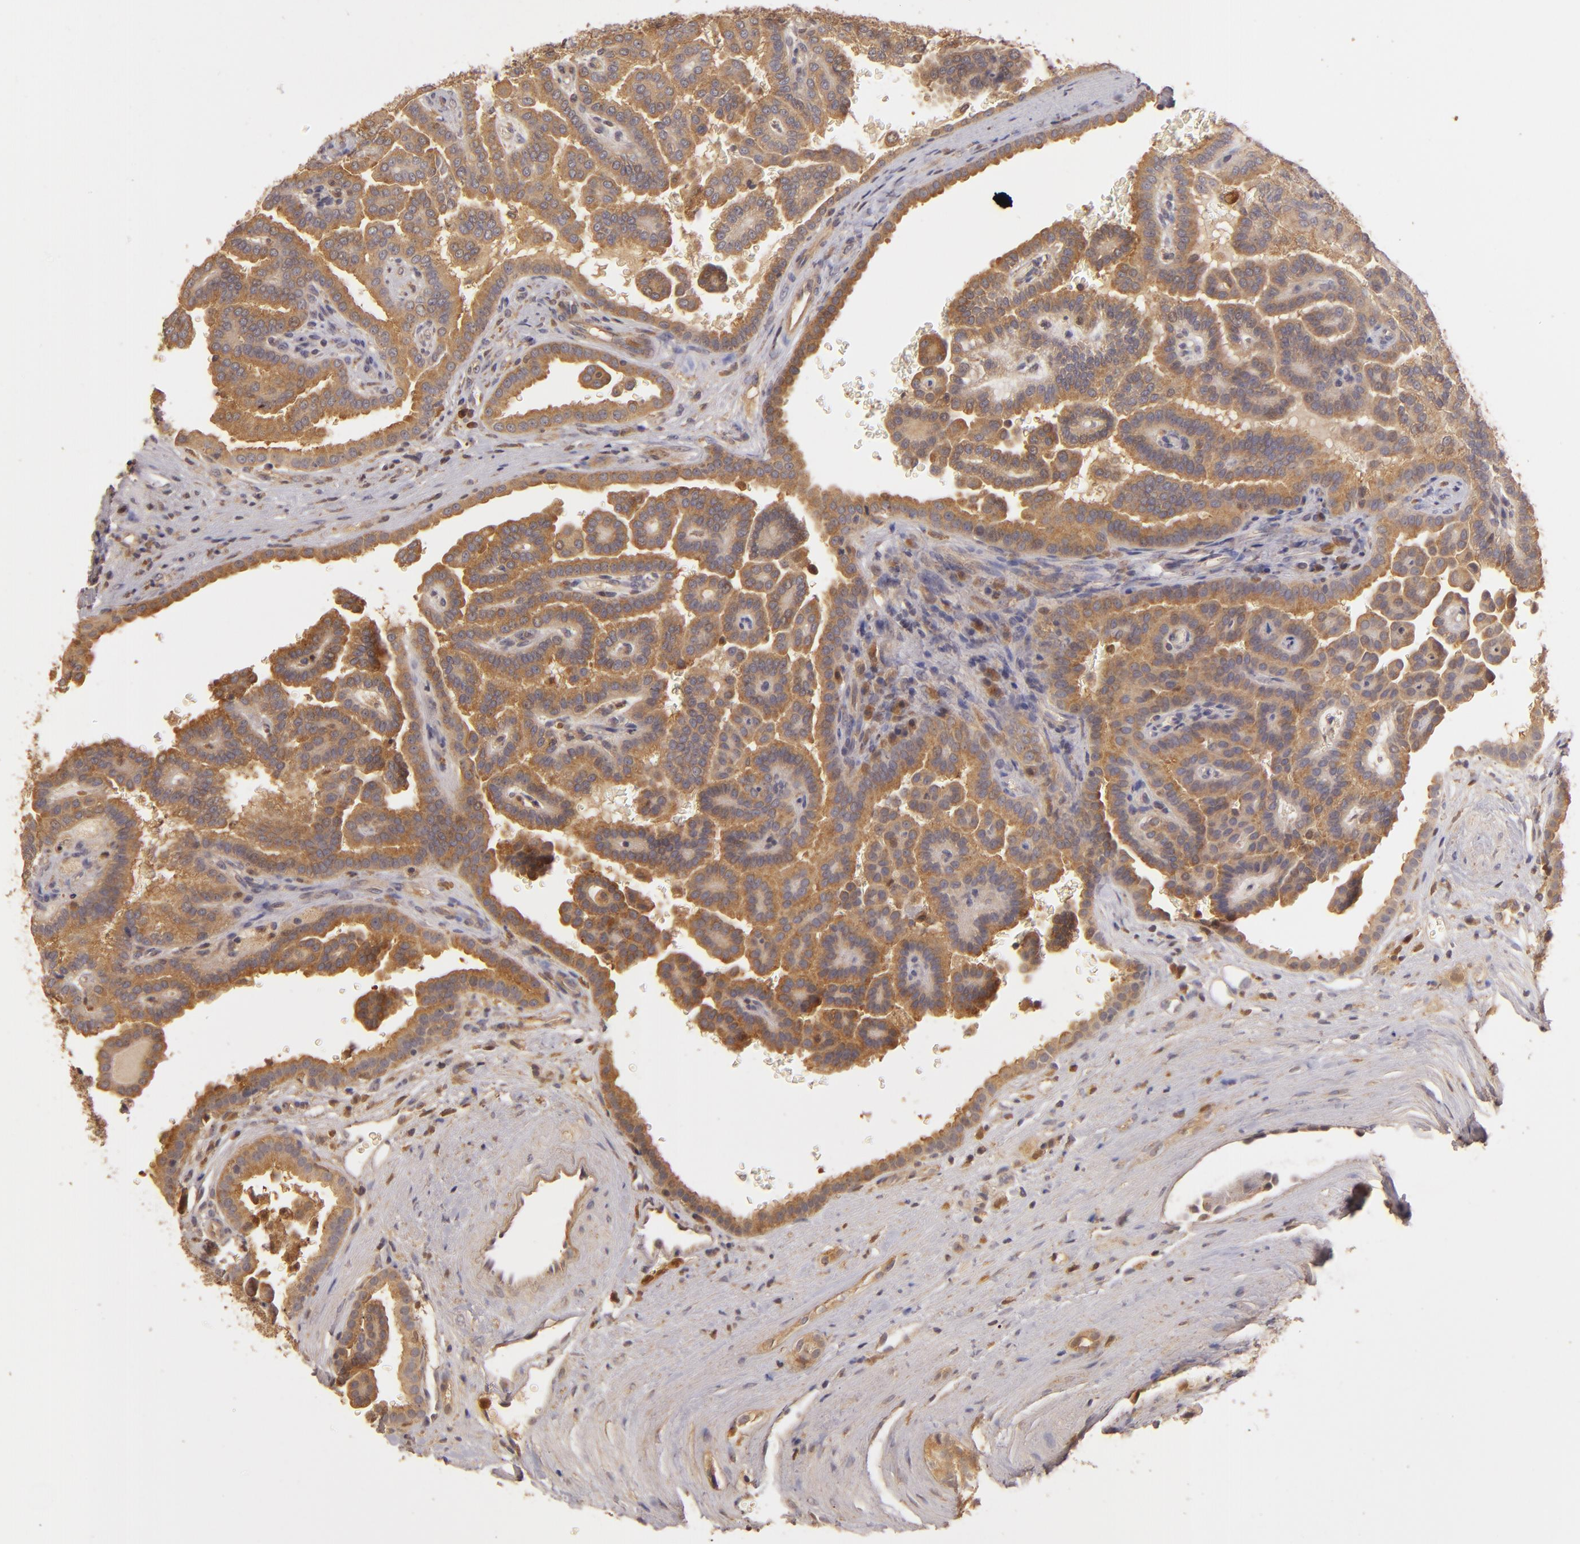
{"staining": {"intensity": "strong", "quantity": ">75%", "location": "cytoplasmic/membranous"}, "tissue": "renal cancer", "cell_type": "Tumor cells", "image_type": "cancer", "snomed": [{"axis": "morphology", "description": "Adenocarcinoma, NOS"}, {"axis": "topography", "description": "Kidney"}], "caption": "About >75% of tumor cells in adenocarcinoma (renal) reveal strong cytoplasmic/membranous protein expression as visualized by brown immunohistochemical staining.", "gene": "PRKCD", "patient": {"sex": "male", "age": 61}}